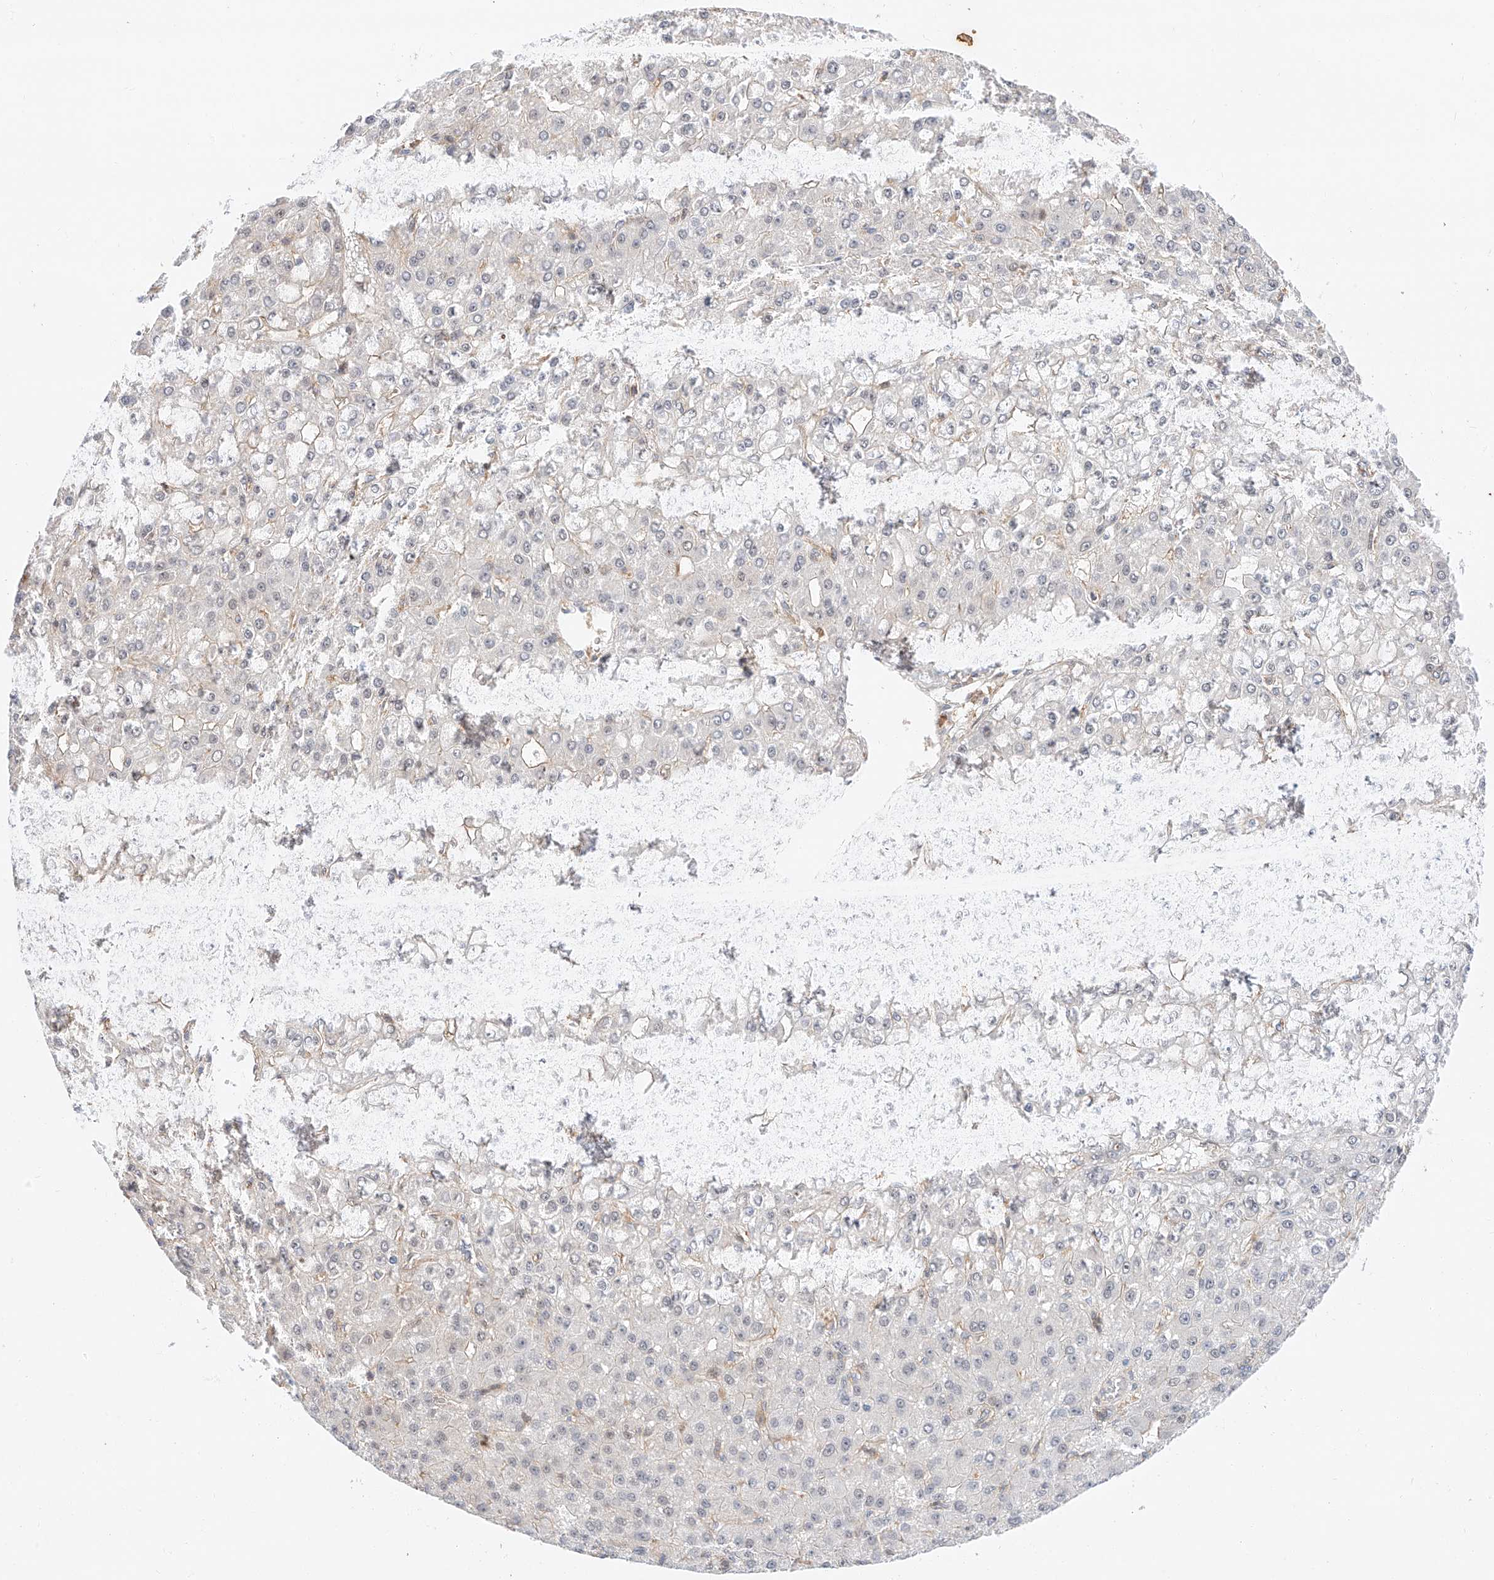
{"staining": {"intensity": "negative", "quantity": "none", "location": "none"}, "tissue": "liver cancer", "cell_type": "Tumor cells", "image_type": "cancer", "snomed": [{"axis": "morphology", "description": "Carcinoma, Hepatocellular, NOS"}, {"axis": "topography", "description": "Liver"}], "caption": "Immunohistochemistry (IHC) histopathology image of neoplastic tissue: human hepatocellular carcinoma (liver) stained with DAB (3,3'-diaminobenzidine) displays no significant protein expression in tumor cells.", "gene": "HDAC9", "patient": {"sex": "male", "age": 67}}